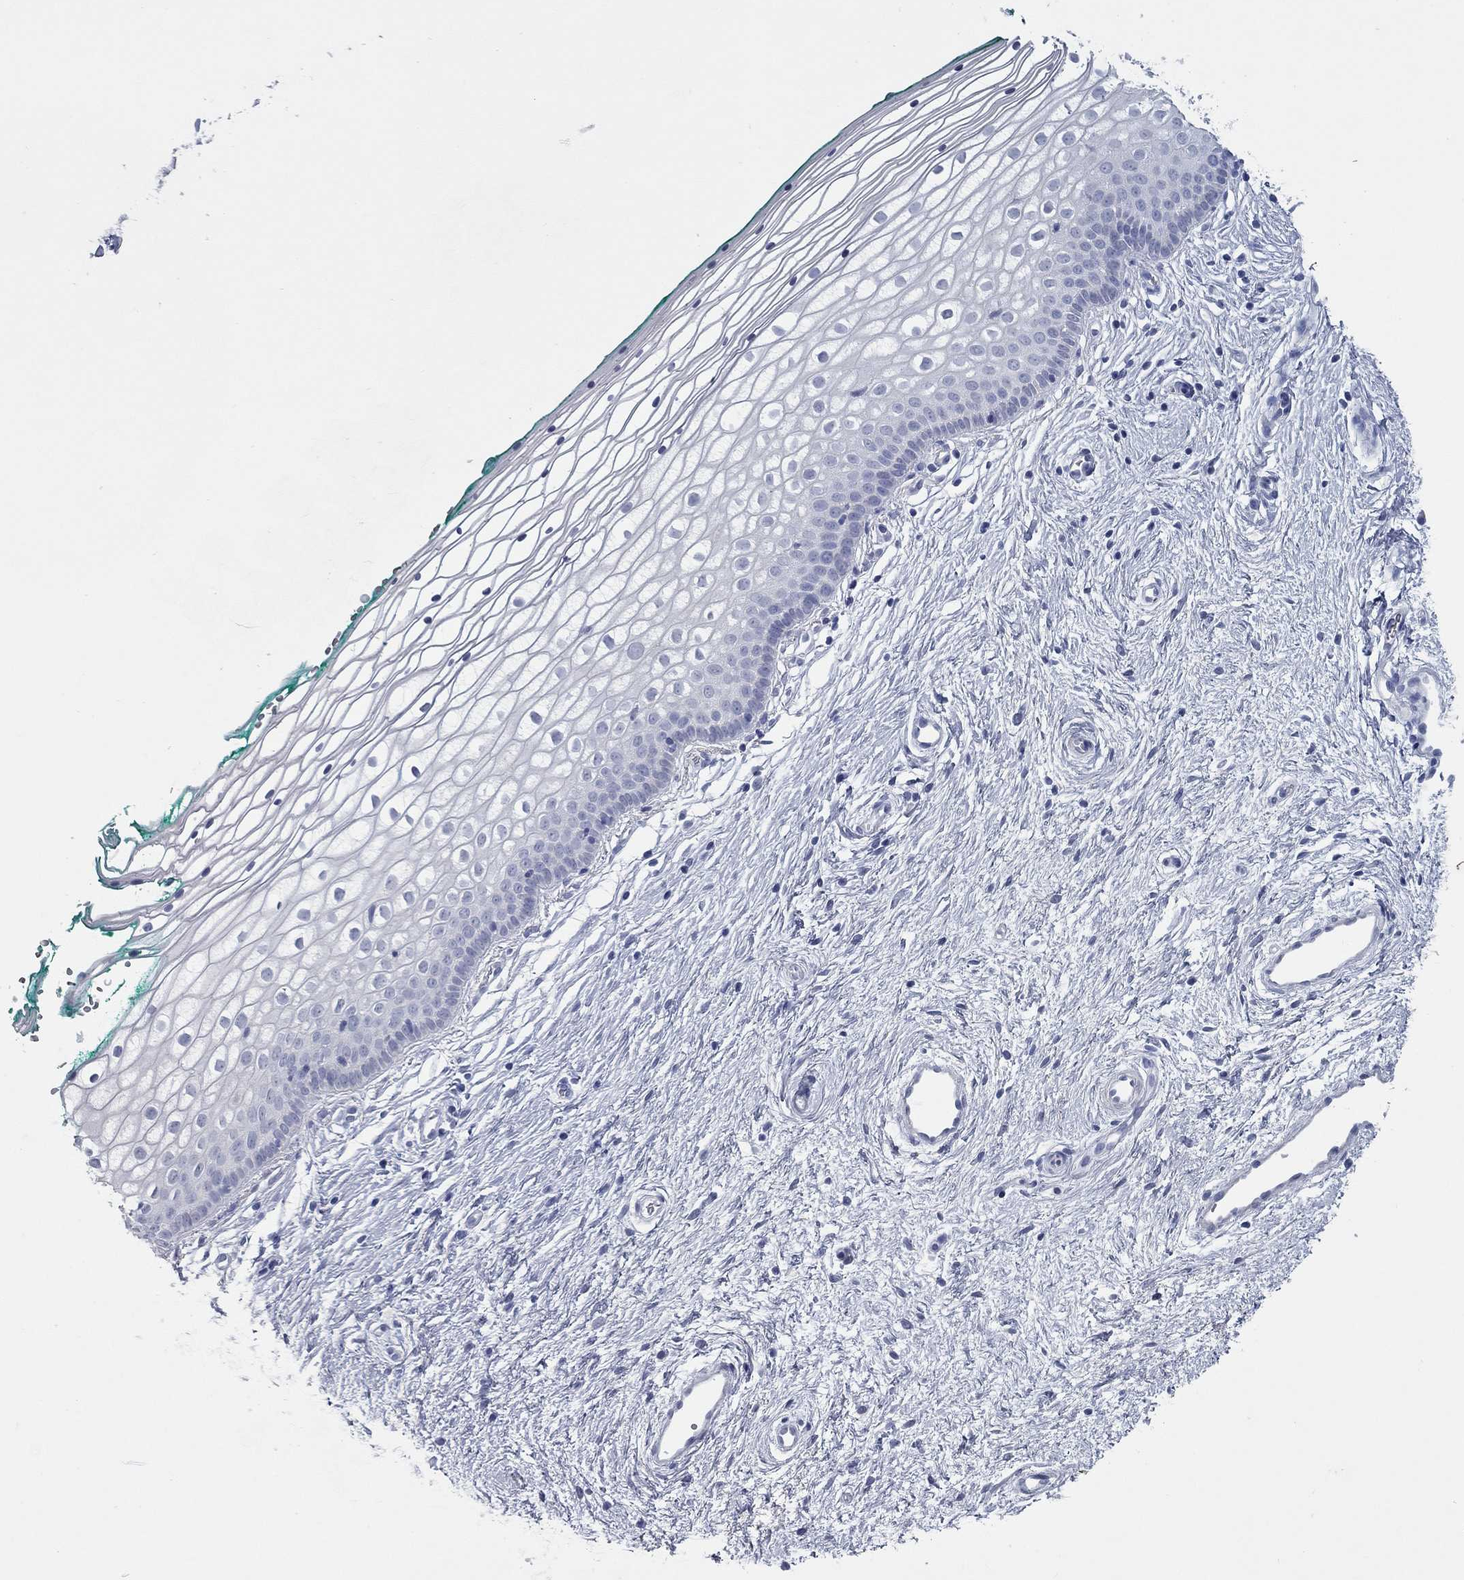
{"staining": {"intensity": "negative", "quantity": "none", "location": "none"}, "tissue": "vagina", "cell_type": "Squamous epithelial cells", "image_type": "normal", "snomed": [{"axis": "morphology", "description": "Normal tissue, NOS"}, {"axis": "topography", "description": "Vagina"}], "caption": "Histopathology image shows no significant protein expression in squamous epithelial cells of normal vagina.", "gene": "KIRREL2", "patient": {"sex": "female", "age": 36}}